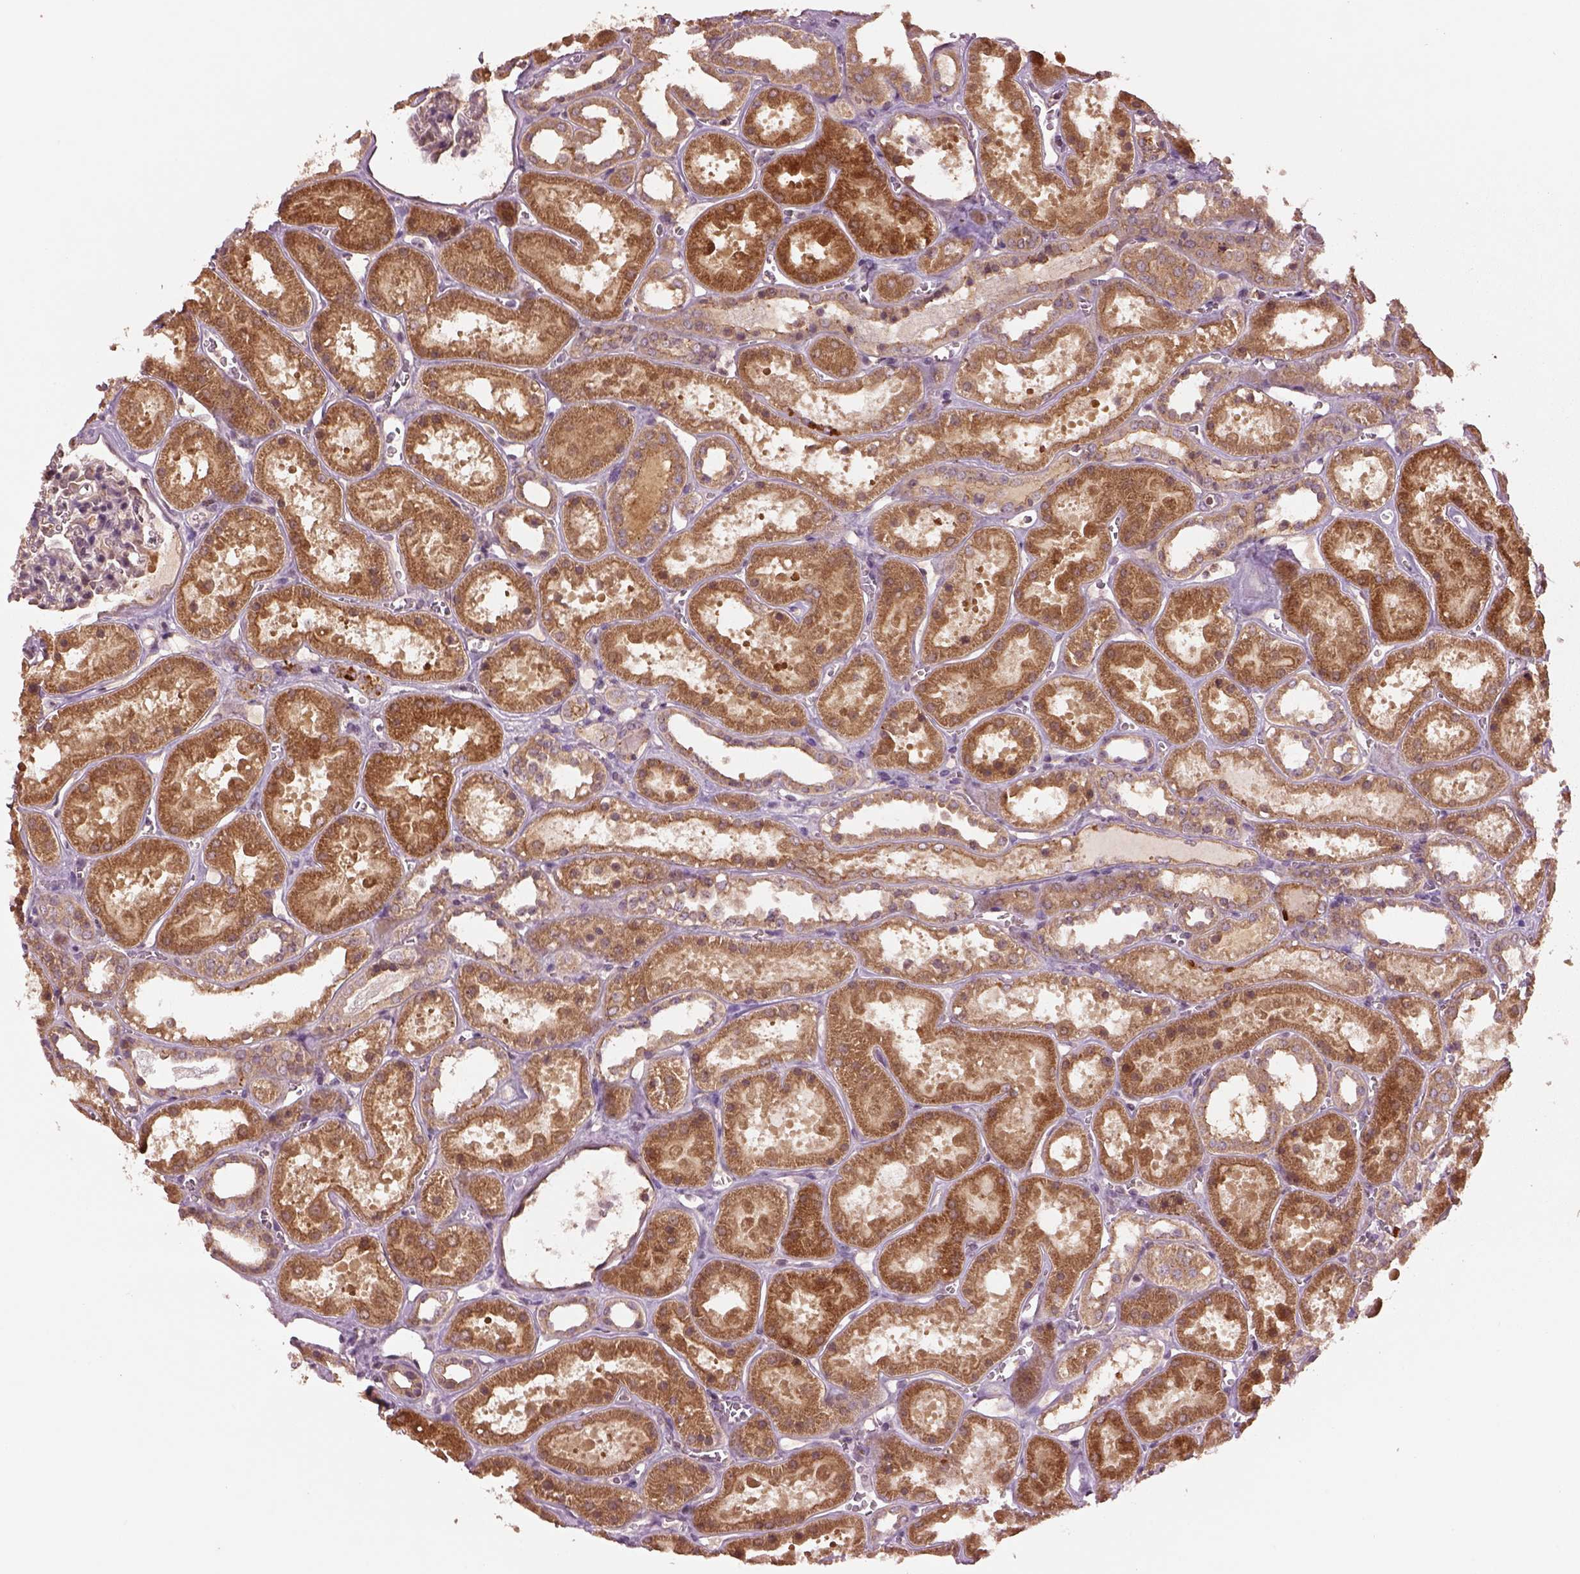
{"staining": {"intensity": "negative", "quantity": "none", "location": "none"}, "tissue": "kidney", "cell_type": "Cells in glomeruli", "image_type": "normal", "snomed": [{"axis": "morphology", "description": "Normal tissue, NOS"}, {"axis": "topography", "description": "Kidney"}], "caption": "This is an immunohistochemistry (IHC) micrograph of unremarkable human kidney. There is no staining in cells in glomeruli.", "gene": "MTHFS", "patient": {"sex": "female", "age": 41}}